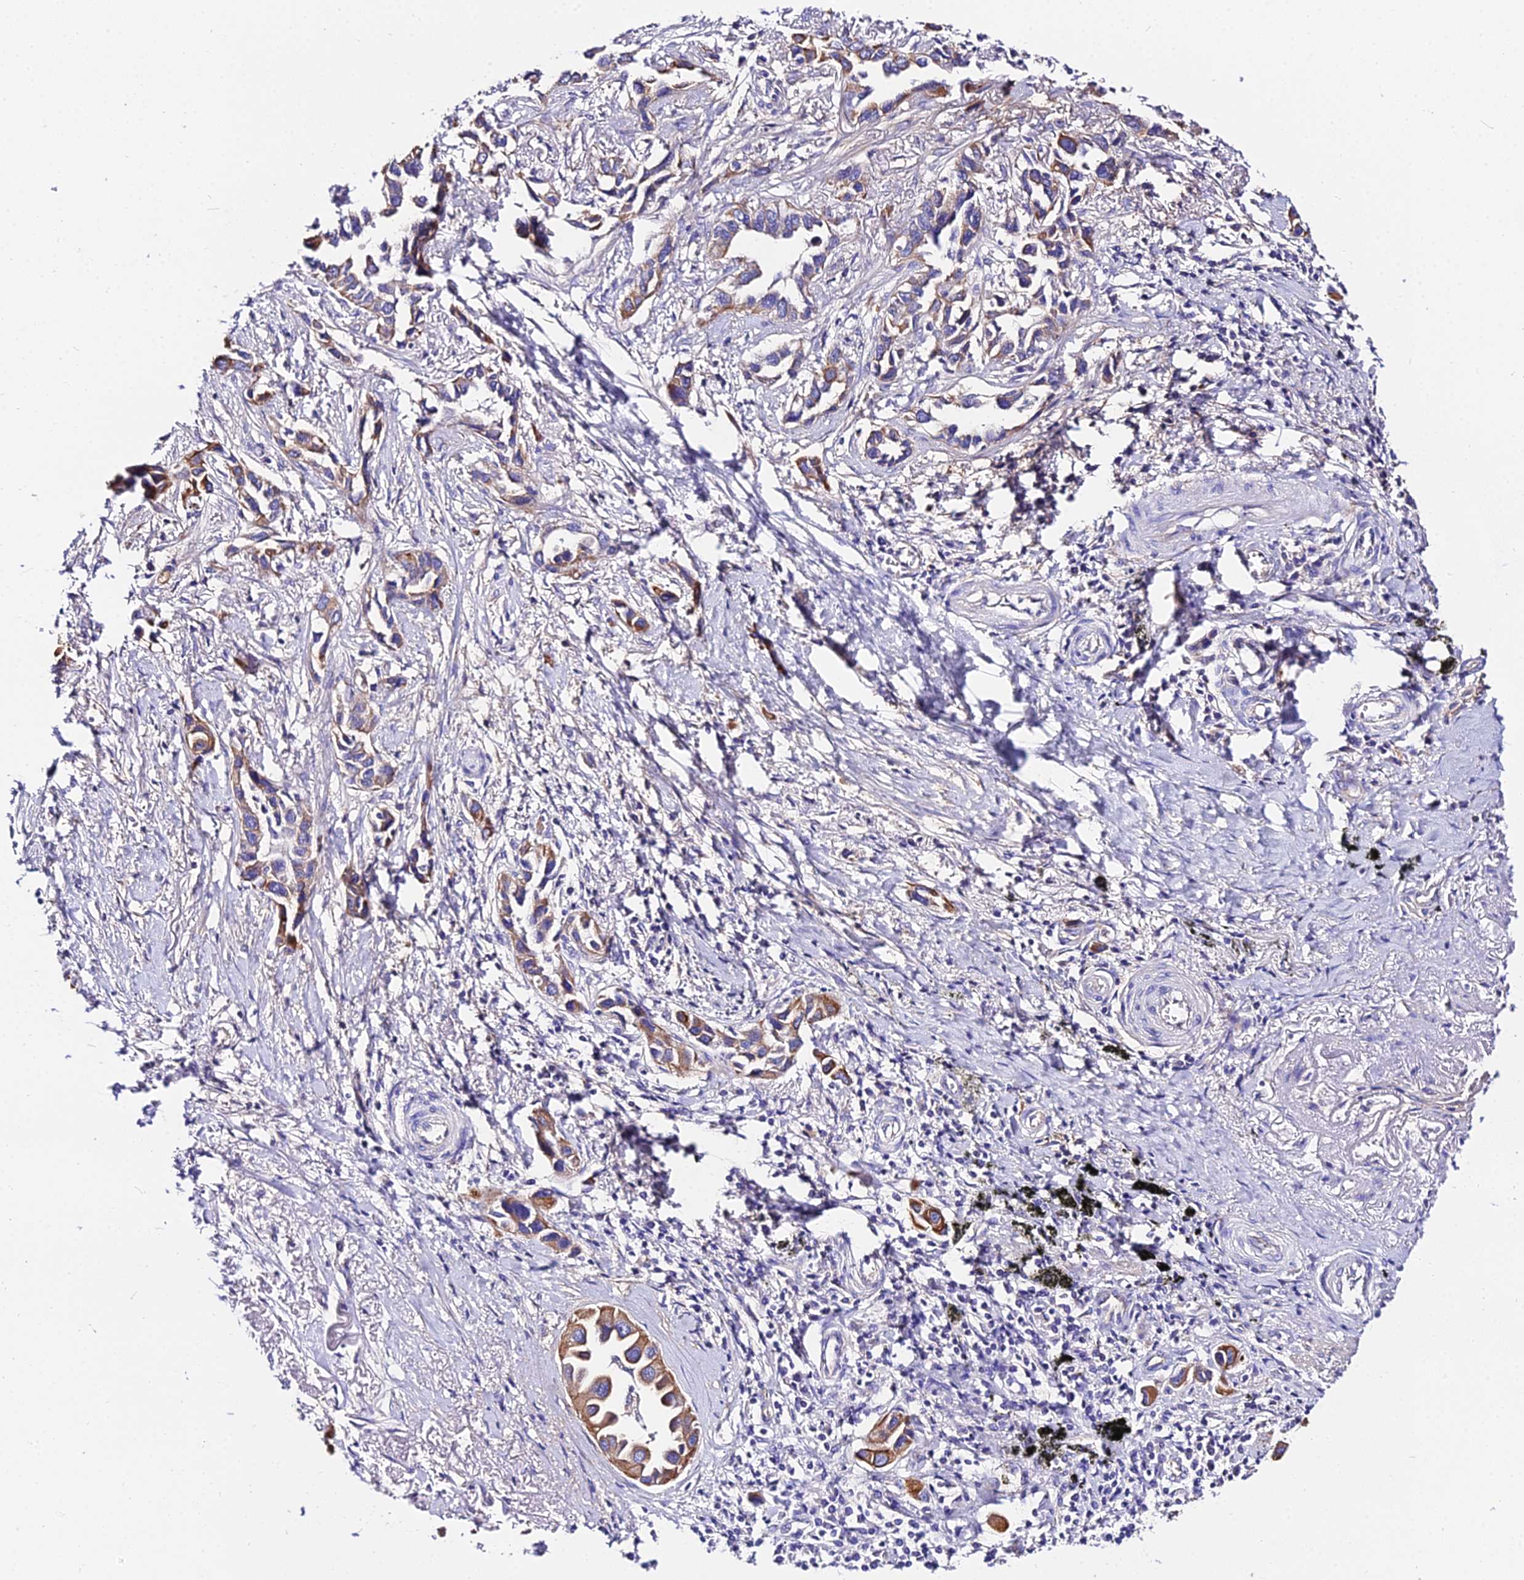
{"staining": {"intensity": "moderate", "quantity": ">75%", "location": "cytoplasmic/membranous"}, "tissue": "lung cancer", "cell_type": "Tumor cells", "image_type": "cancer", "snomed": [{"axis": "morphology", "description": "Adenocarcinoma, NOS"}, {"axis": "topography", "description": "Lung"}], "caption": "The histopathology image displays staining of adenocarcinoma (lung), revealing moderate cytoplasmic/membranous protein staining (brown color) within tumor cells.", "gene": "DAW1", "patient": {"sex": "female", "age": 76}}